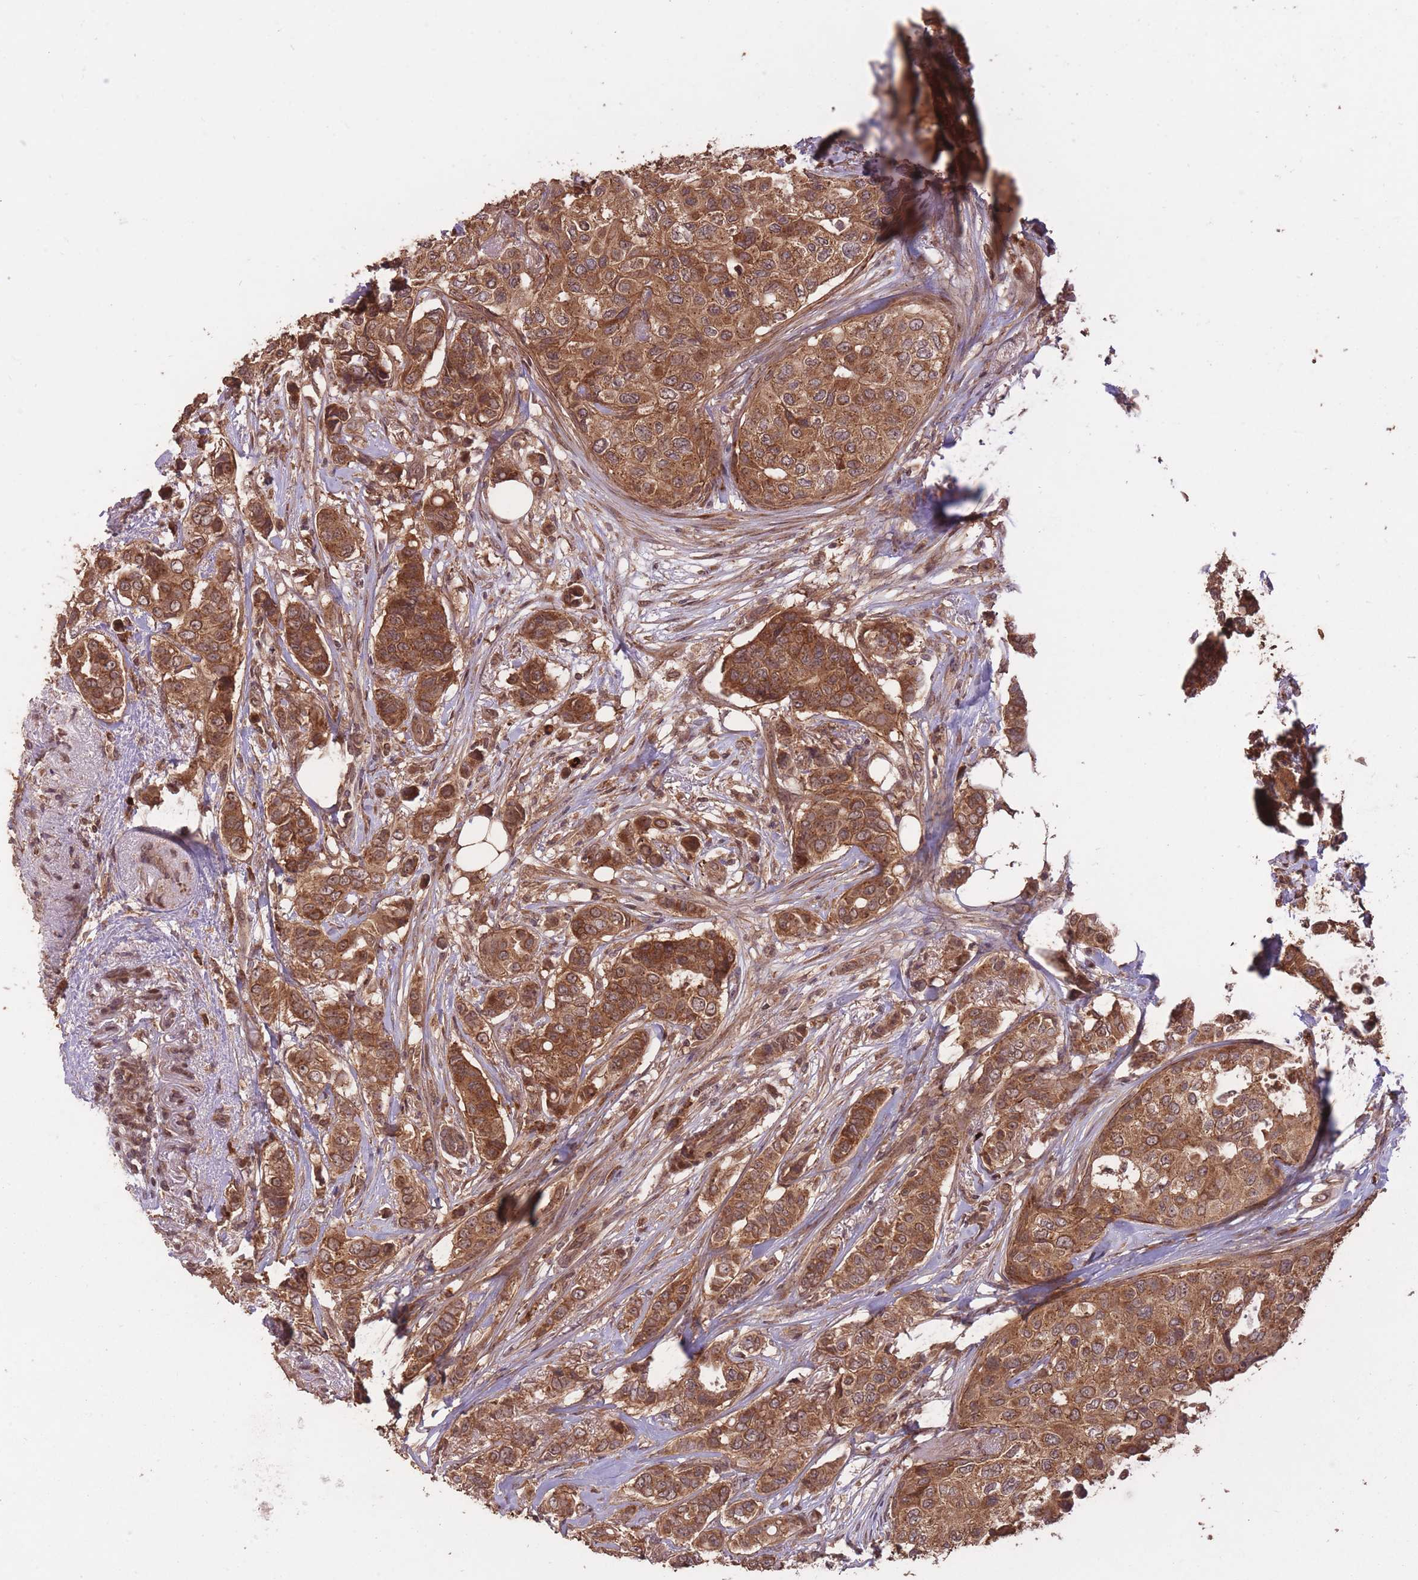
{"staining": {"intensity": "strong", "quantity": ">75%", "location": "cytoplasmic/membranous,nuclear"}, "tissue": "breast cancer", "cell_type": "Tumor cells", "image_type": "cancer", "snomed": [{"axis": "morphology", "description": "Lobular carcinoma"}, {"axis": "topography", "description": "Breast"}], "caption": "A brown stain labels strong cytoplasmic/membranous and nuclear staining of a protein in breast cancer (lobular carcinoma) tumor cells.", "gene": "ERBB3", "patient": {"sex": "female", "age": 51}}